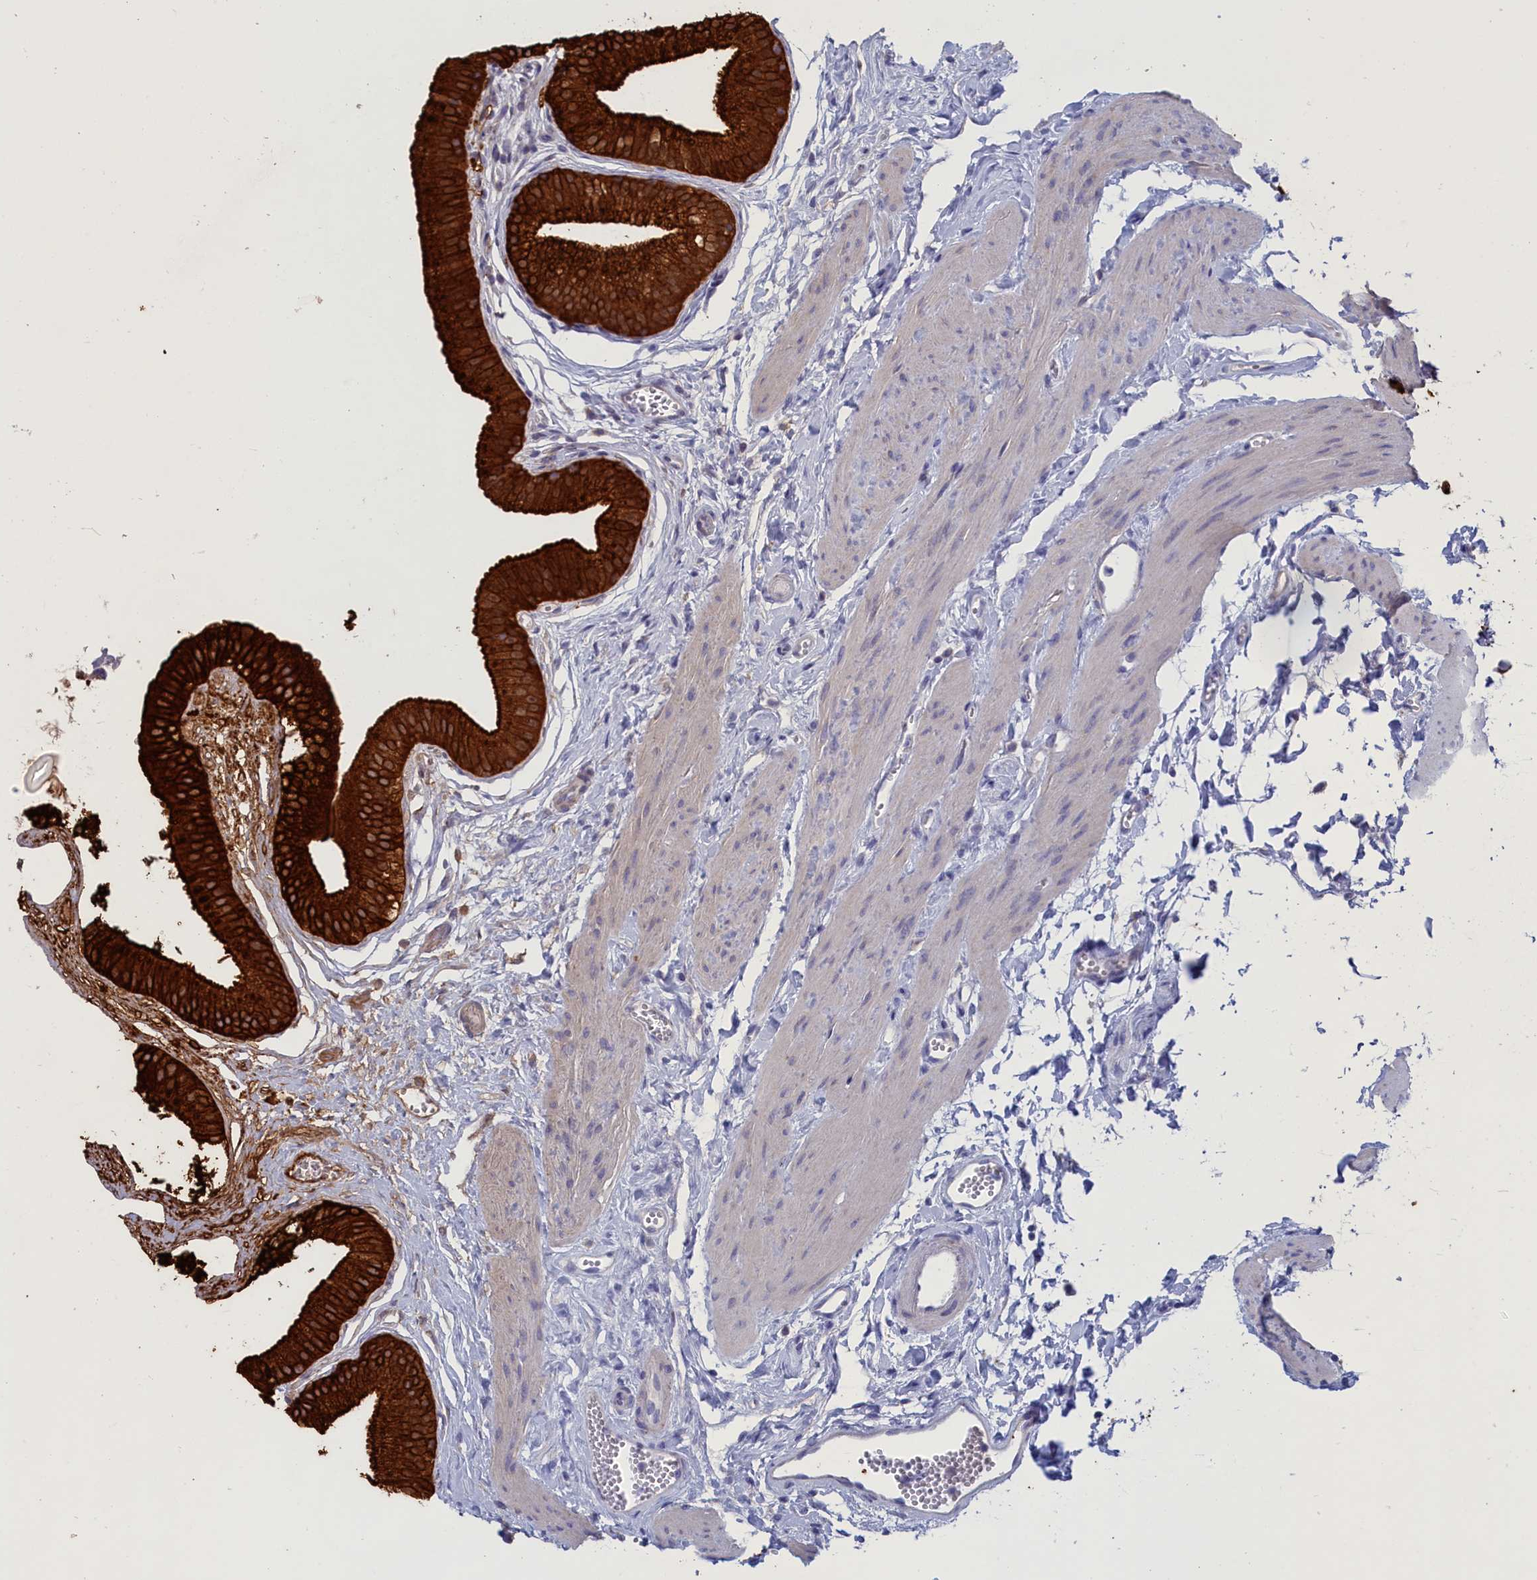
{"staining": {"intensity": "strong", "quantity": ">75%", "location": "cytoplasmic/membranous"}, "tissue": "gallbladder", "cell_type": "Glandular cells", "image_type": "normal", "snomed": [{"axis": "morphology", "description": "Normal tissue, NOS"}, {"axis": "topography", "description": "Gallbladder"}], "caption": "Unremarkable gallbladder was stained to show a protein in brown. There is high levels of strong cytoplasmic/membranous staining in about >75% of glandular cells.", "gene": "WDR6", "patient": {"sex": "female", "age": 54}}